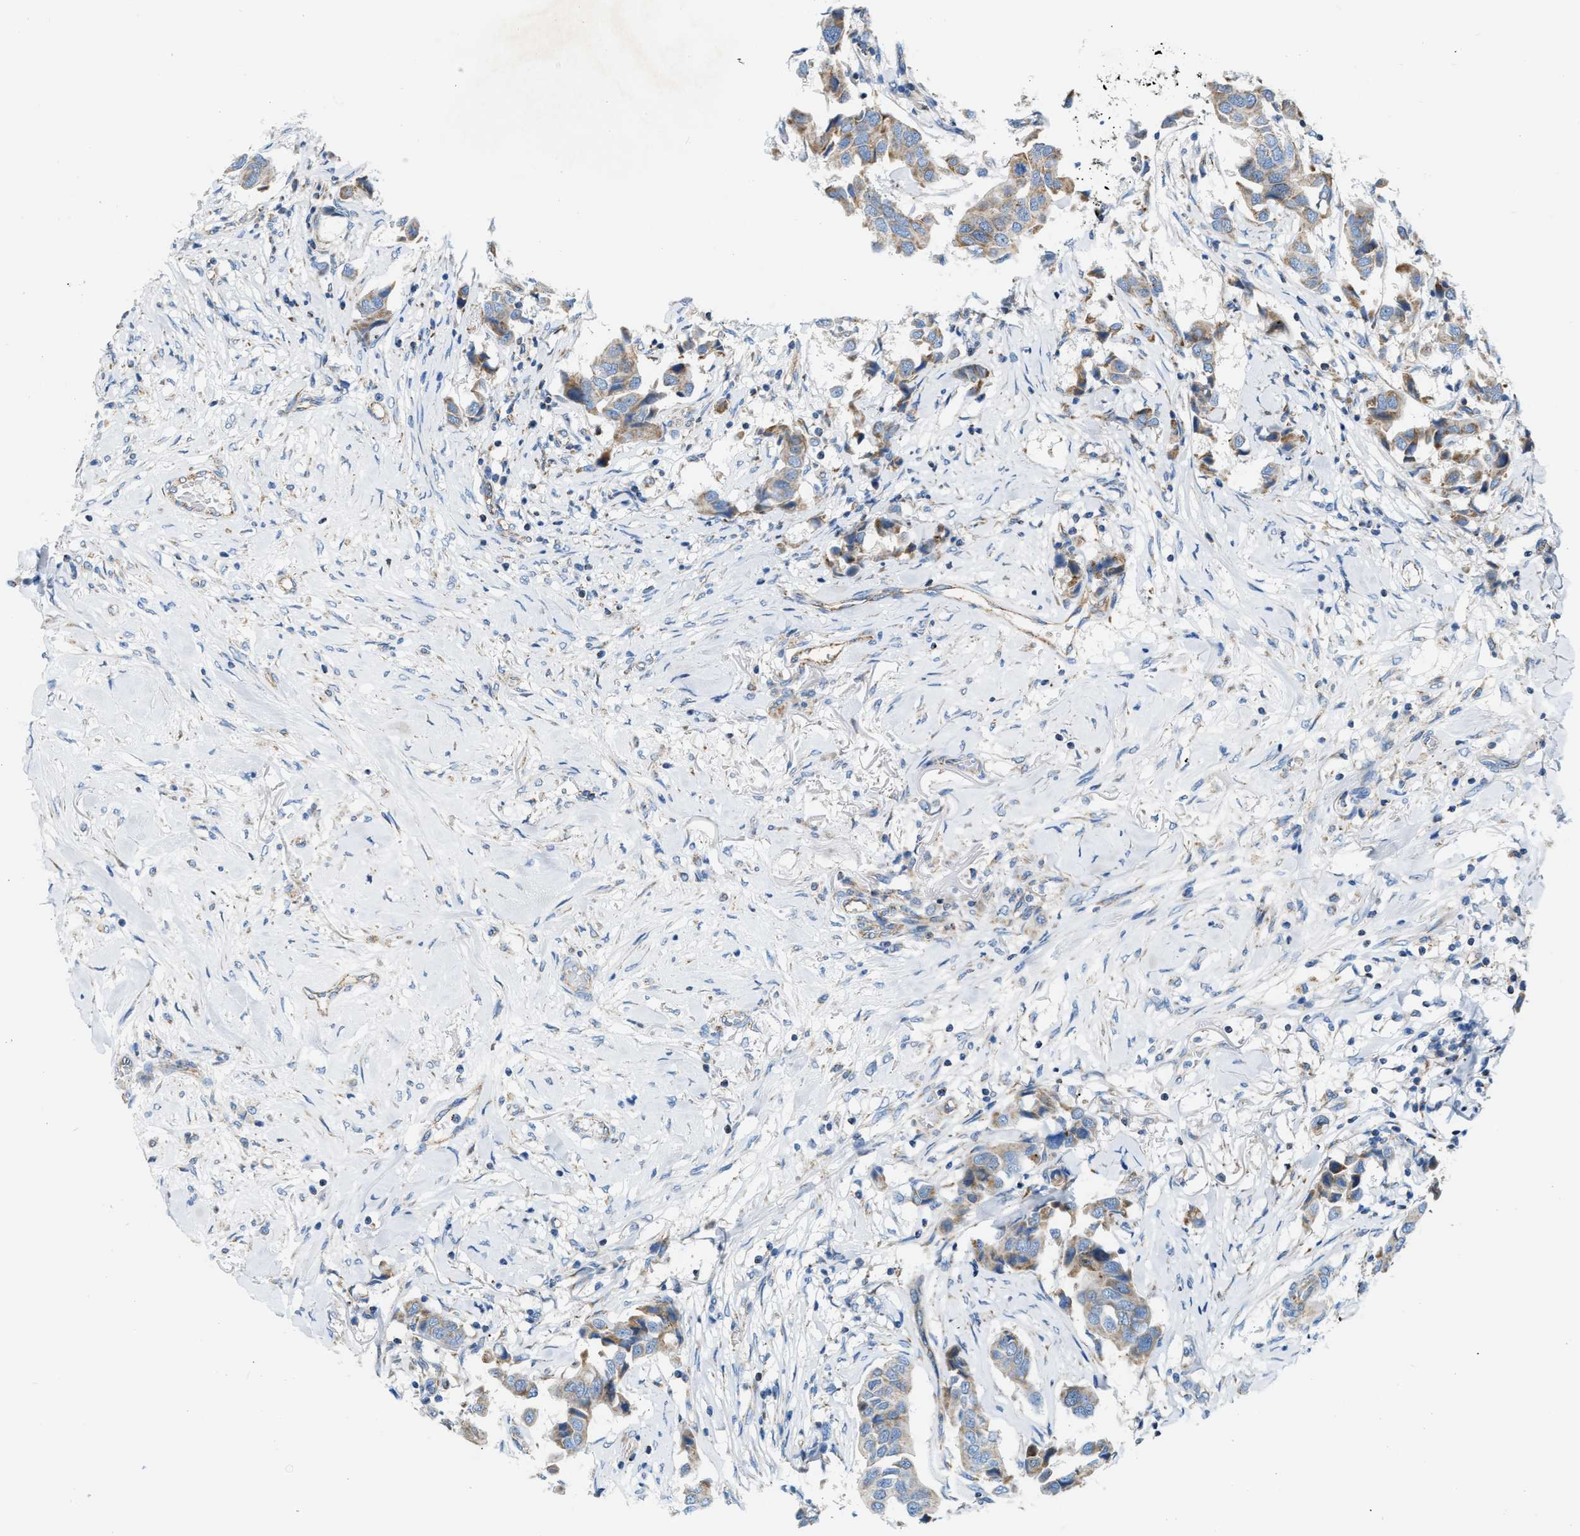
{"staining": {"intensity": "moderate", "quantity": "<25%", "location": "cytoplasmic/membranous"}, "tissue": "breast cancer", "cell_type": "Tumor cells", "image_type": "cancer", "snomed": [{"axis": "morphology", "description": "Duct carcinoma"}, {"axis": "topography", "description": "Breast"}], "caption": "Immunohistochemistry photomicrograph of breast cancer (intraductal carcinoma) stained for a protein (brown), which exhibits low levels of moderate cytoplasmic/membranous positivity in about <25% of tumor cells.", "gene": "JADE1", "patient": {"sex": "female", "age": 80}}